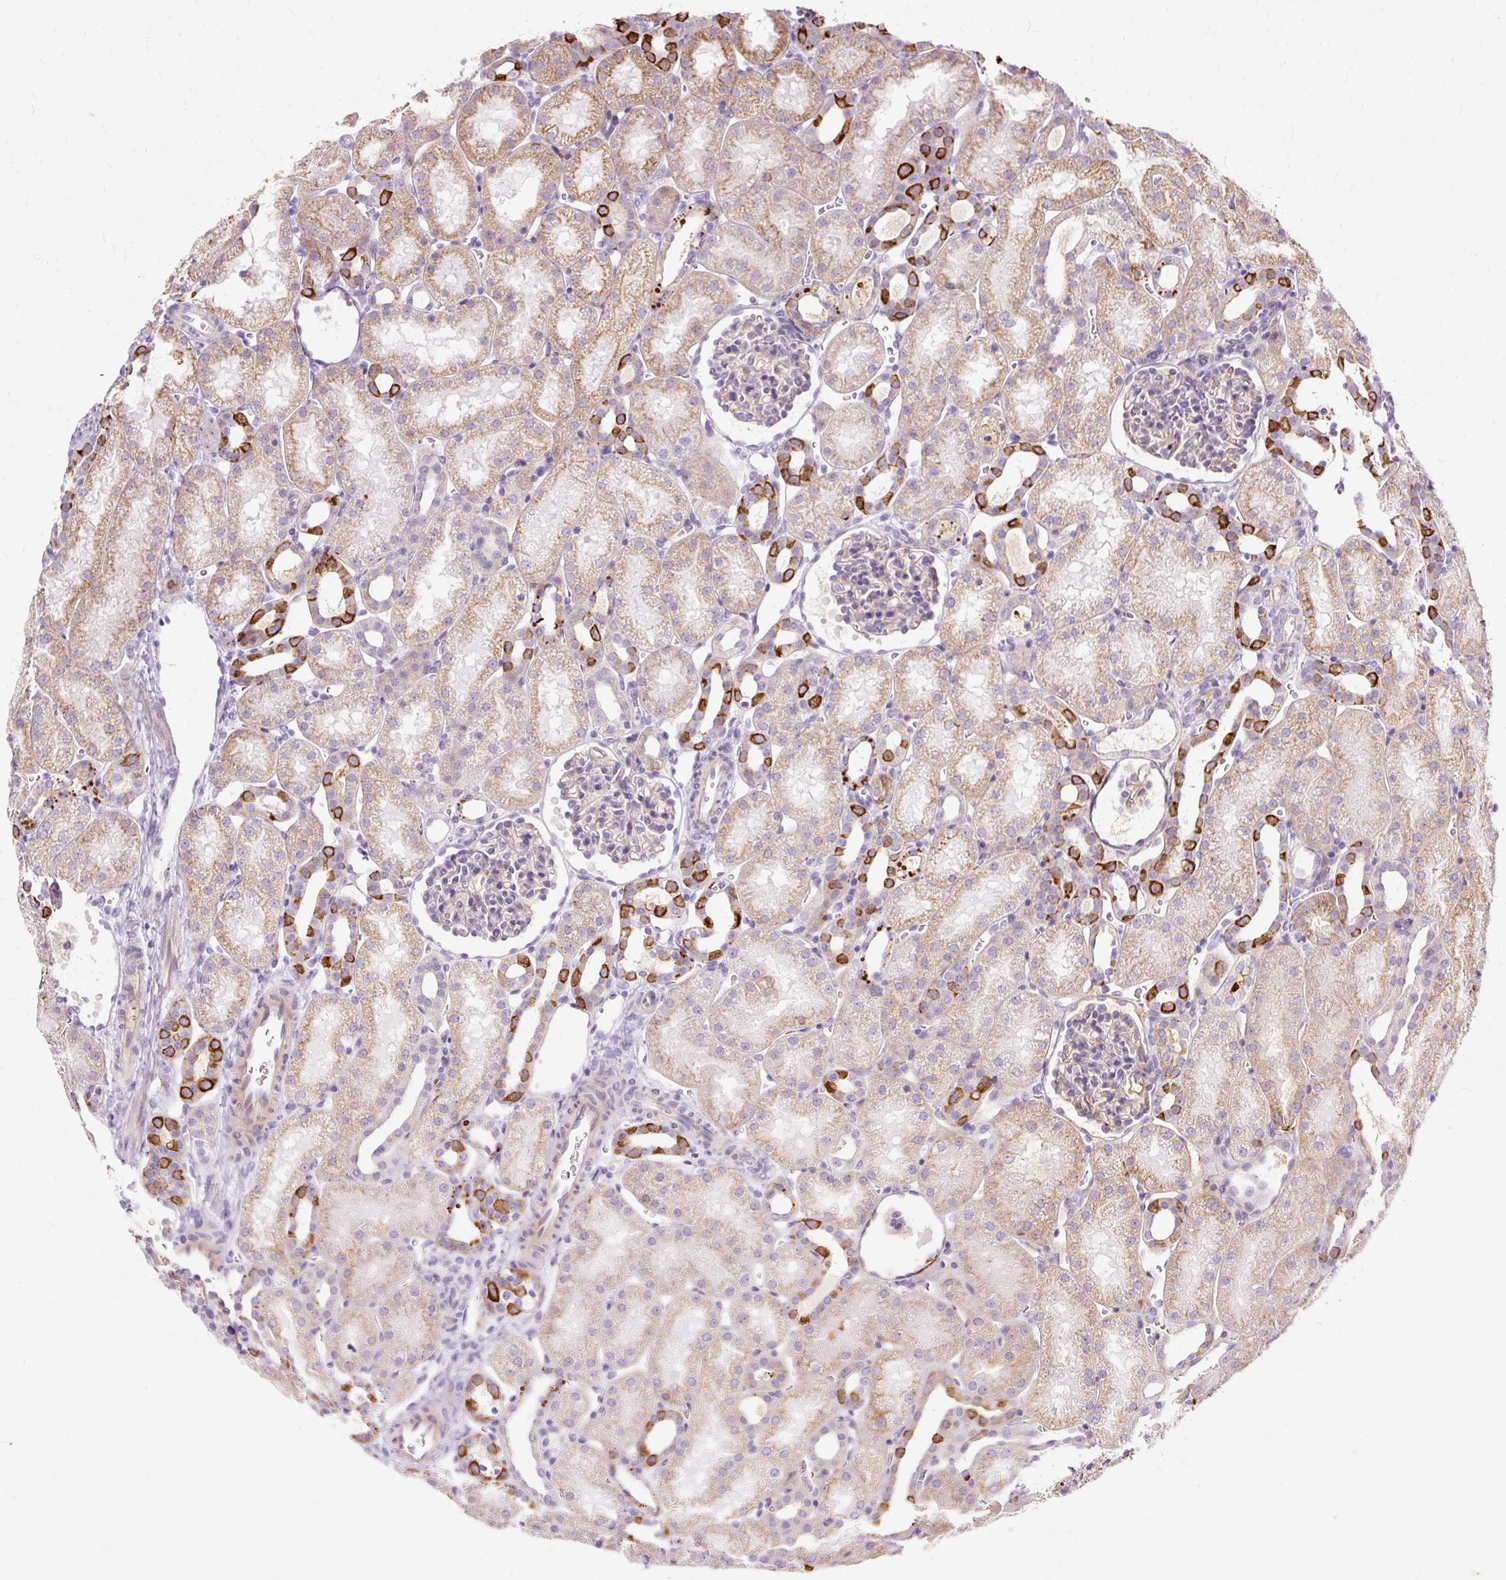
{"staining": {"intensity": "negative", "quantity": "none", "location": "none"}, "tissue": "kidney", "cell_type": "Cells in glomeruli", "image_type": "normal", "snomed": [{"axis": "morphology", "description": "Normal tissue, NOS"}, {"axis": "topography", "description": "Kidney"}], "caption": "The image shows no staining of cells in glomeruli in normal kidney.", "gene": "DCTN4", "patient": {"sex": "male", "age": 2}}